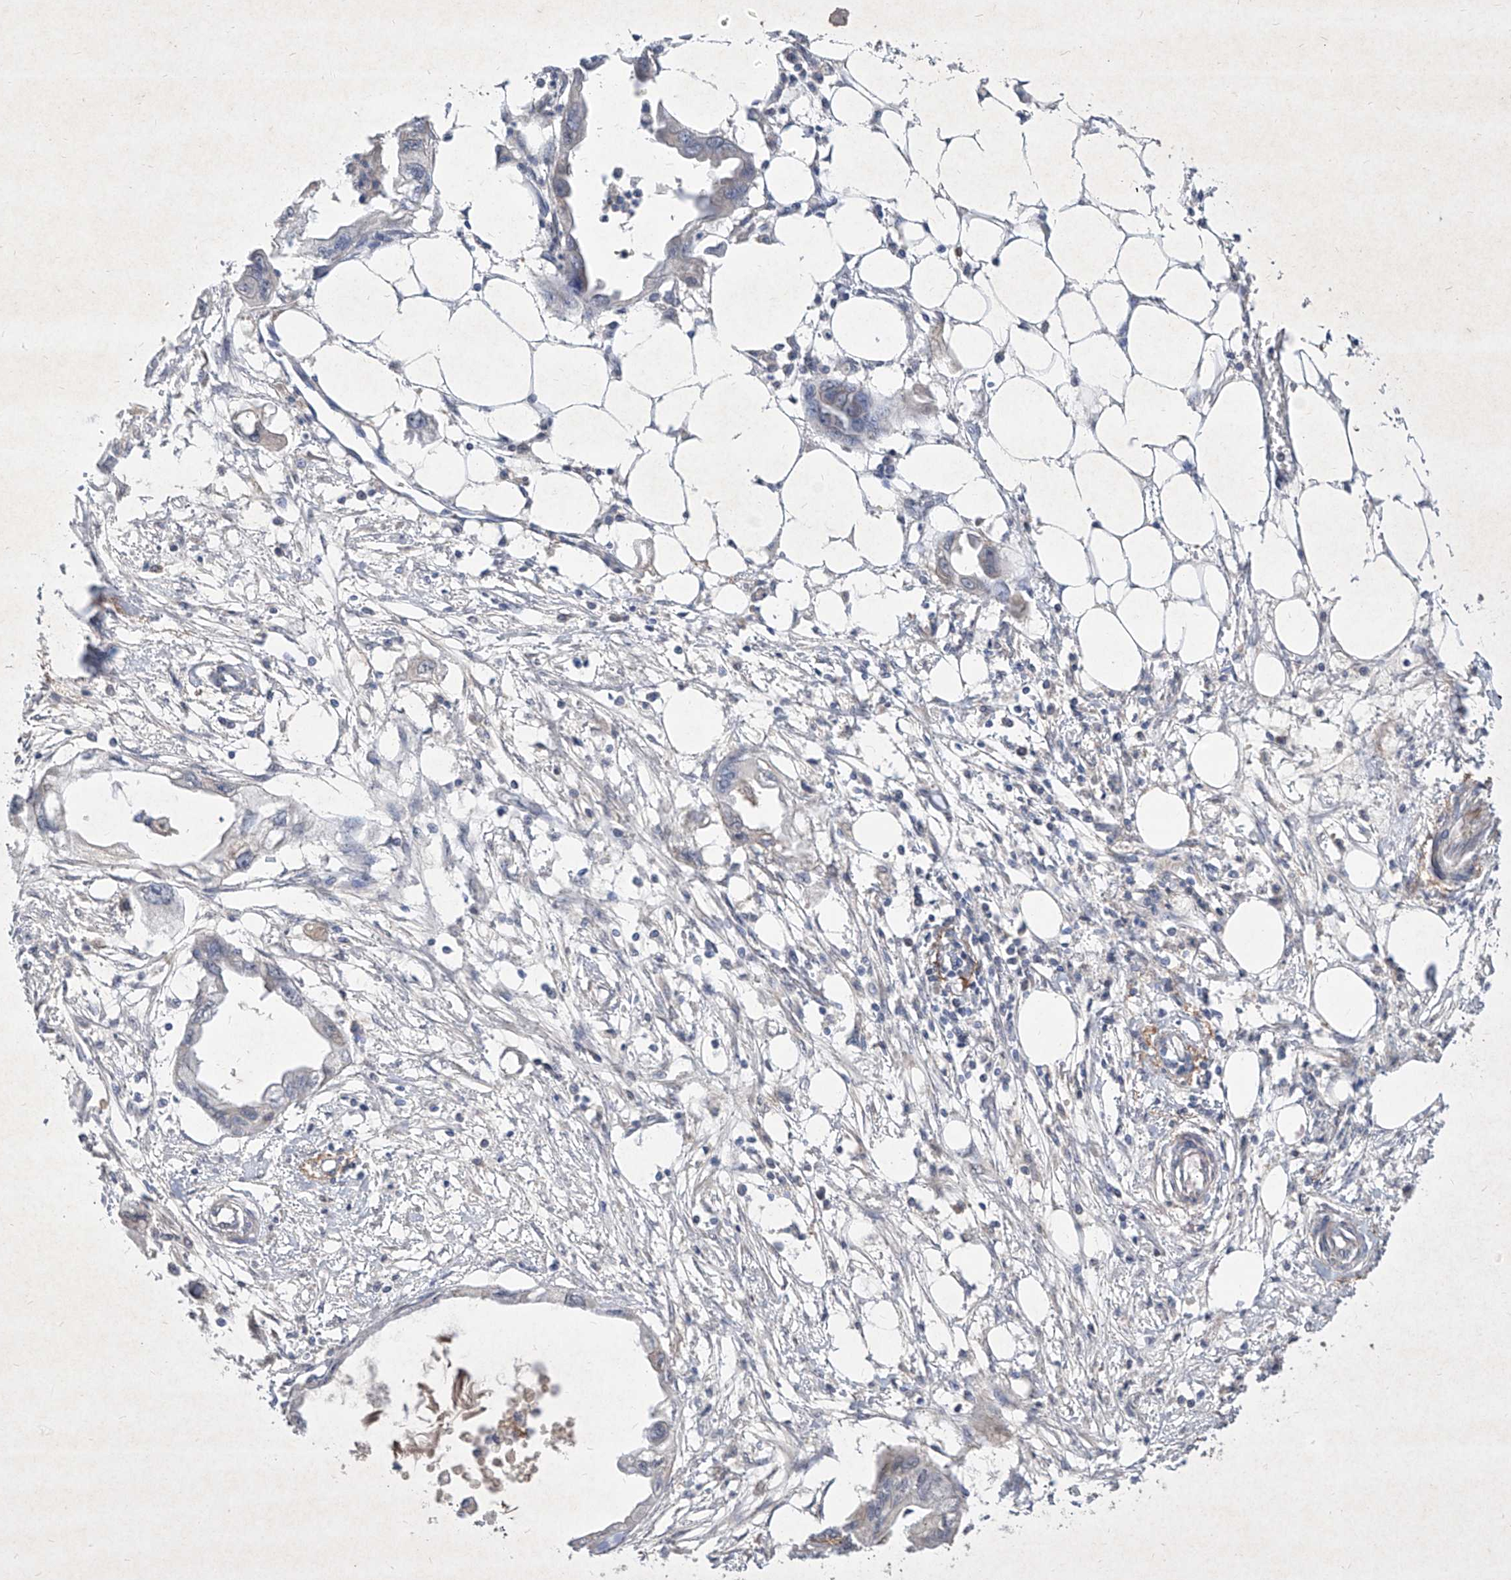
{"staining": {"intensity": "negative", "quantity": "none", "location": "none"}, "tissue": "endometrial cancer", "cell_type": "Tumor cells", "image_type": "cancer", "snomed": [{"axis": "morphology", "description": "Adenocarcinoma, NOS"}, {"axis": "morphology", "description": "Adenocarcinoma, metastatic, NOS"}, {"axis": "topography", "description": "Adipose tissue"}, {"axis": "topography", "description": "Endometrium"}], "caption": "Endometrial metastatic adenocarcinoma stained for a protein using IHC demonstrates no expression tumor cells.", "gene": "C4A", "patient": {"sex": "female", "age": 67}}